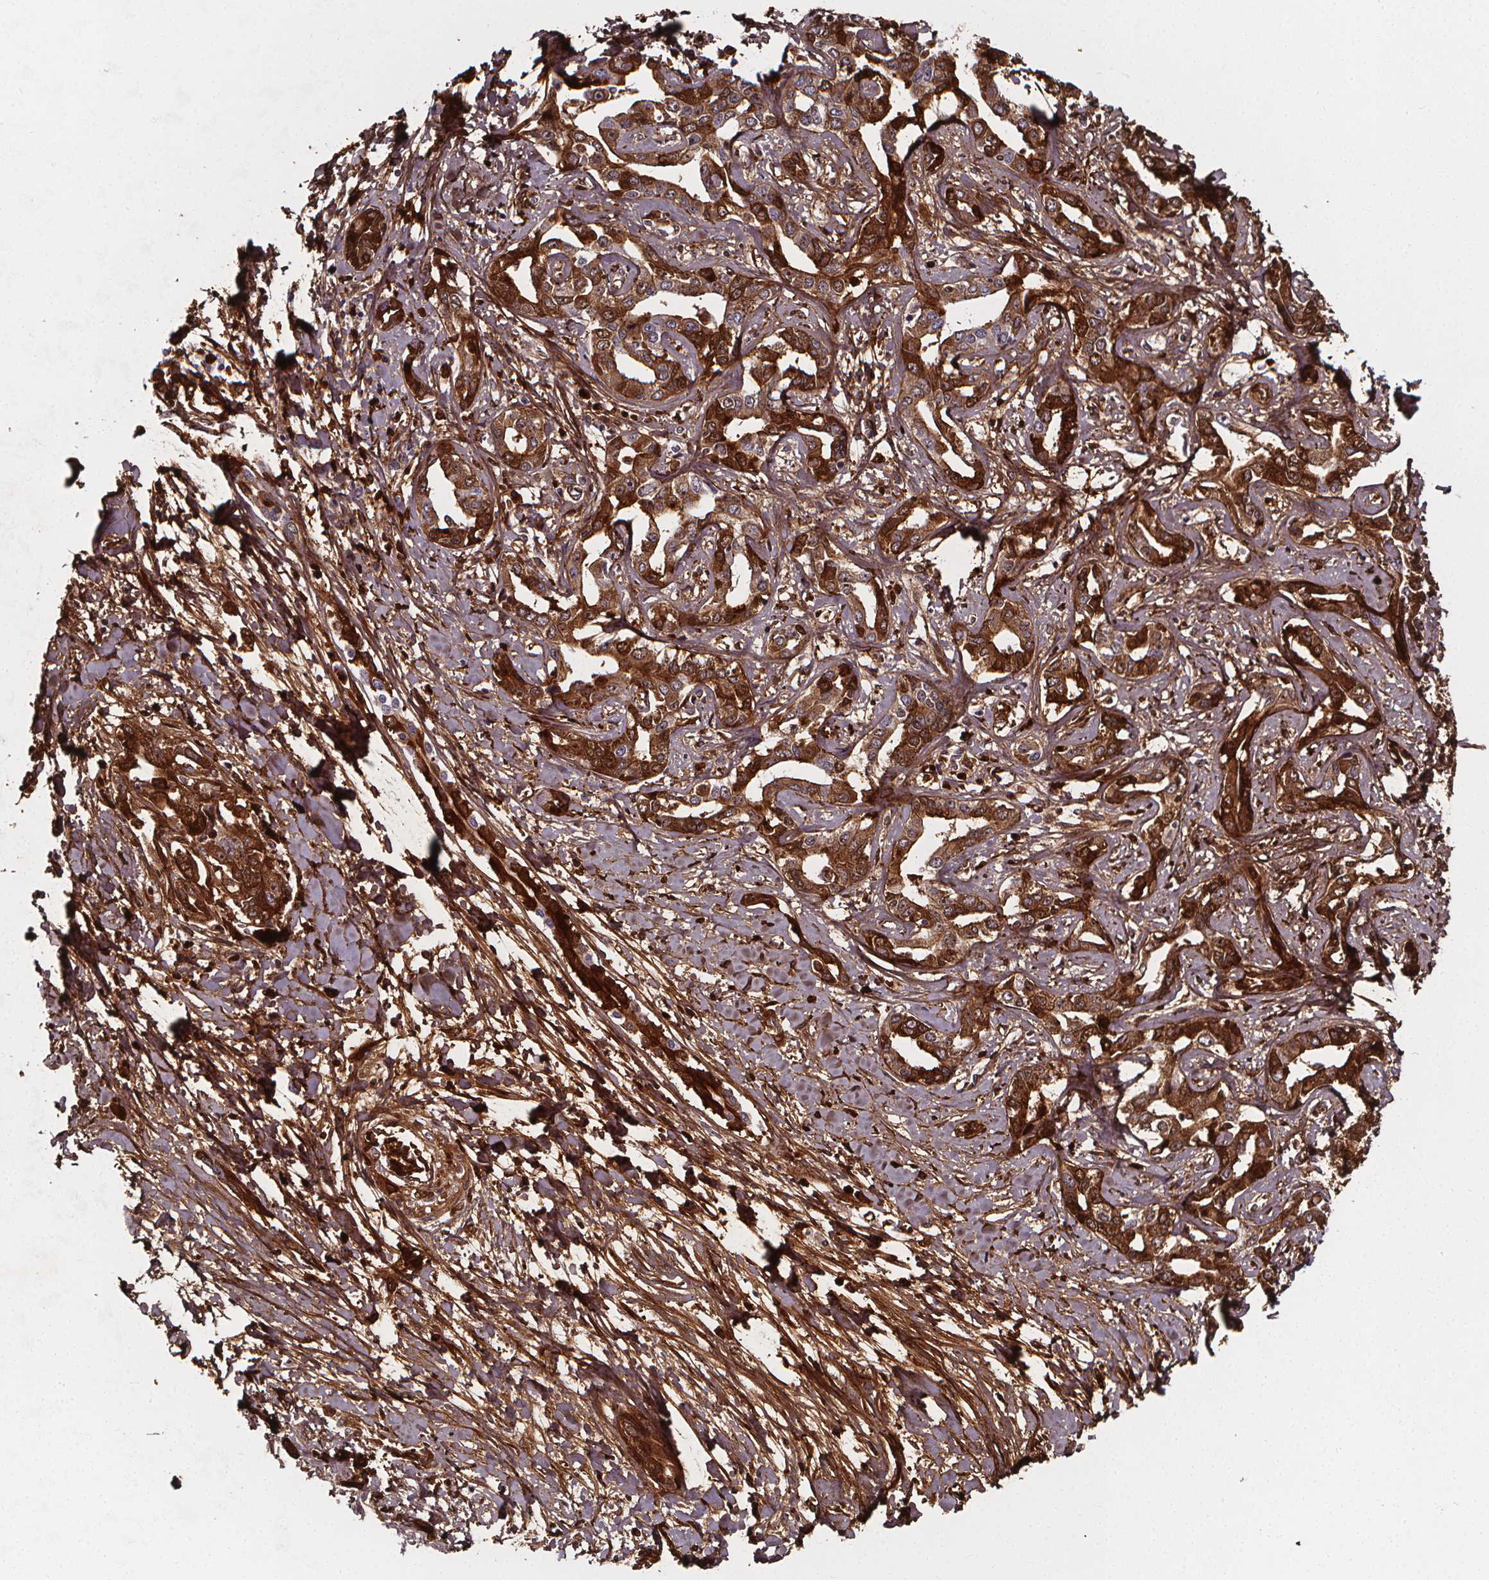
{"staining": {"intensity": "strong", "quantity": ">75%", "location": "cytoplasmic/membranous"}, "tissue": "liver cancer", "cell_type": "Tumor cells", "image_type": "cancer", "snomed": [{"axis": "morphology", "description": "Cholangiocarcinoma"}, {"axis": "topography", "description": "Liver"}], "caption": "The immunohistochemical stain shows strong cytoplasmic/membranous positivity in tumor cells of liver cancer (cholangiocarcinoma) tissue.", "gene": "AEBP1", "patient": {"sex": "male", "age": 59}}